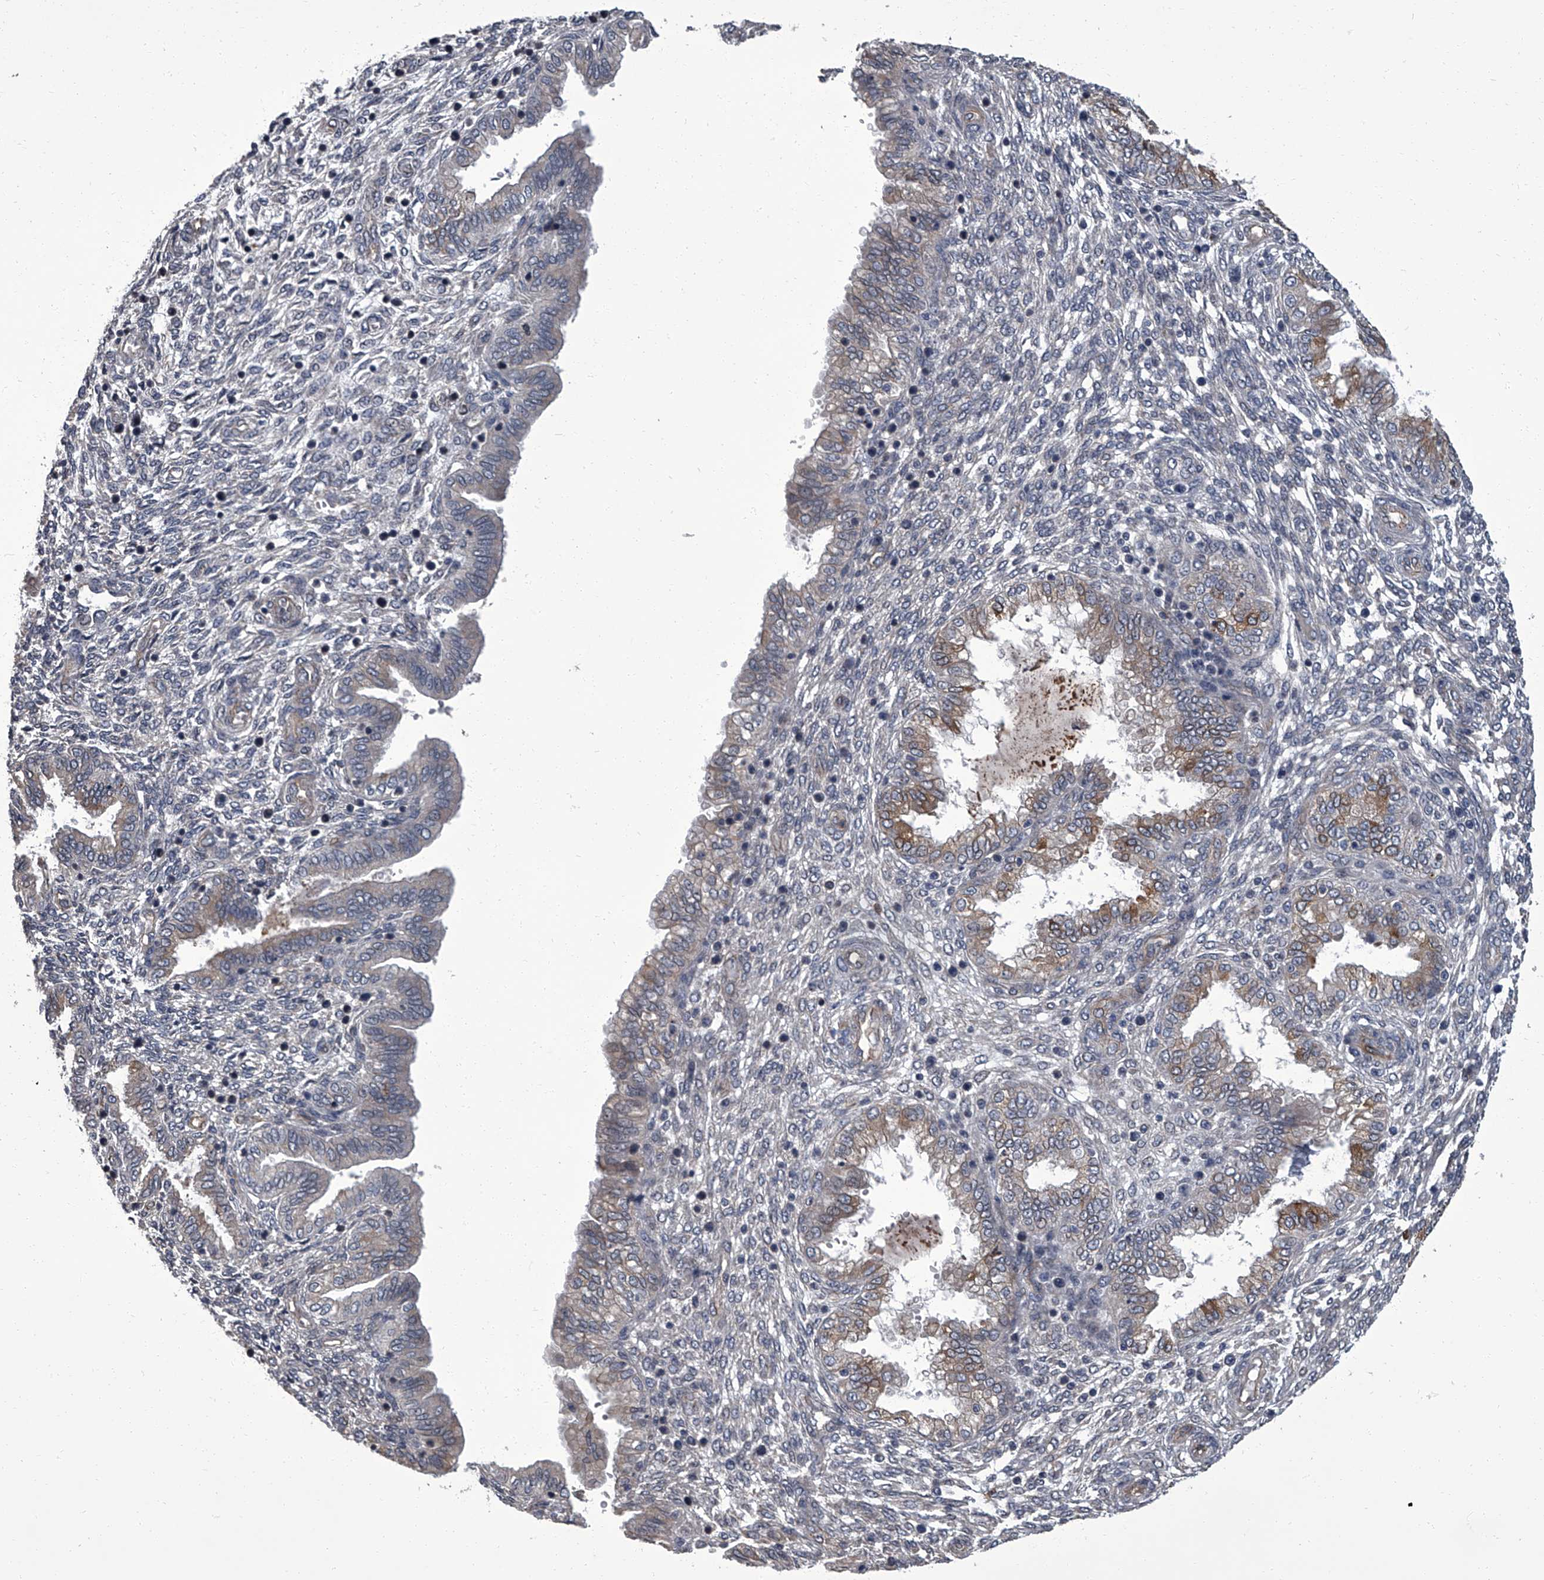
{"staining": {"intensity": "negative", "quantity": "none", "location": "none"}, "tissue": "endometrium", "cell_type": "Cells in endometrial stroma", "image_type": "normal", "snomed": [{"axis": "morphology", "description": "Normal tissue, NOS"}, {"axis": "topography", "description": "Endometrium"}], "caption": "Immunohistochemistry (IHC) of benign endometrium displays no staining in cells in endometrial stroma.", "gene": "SIRT4", "patient": {"sex": "female", "age": 33}}